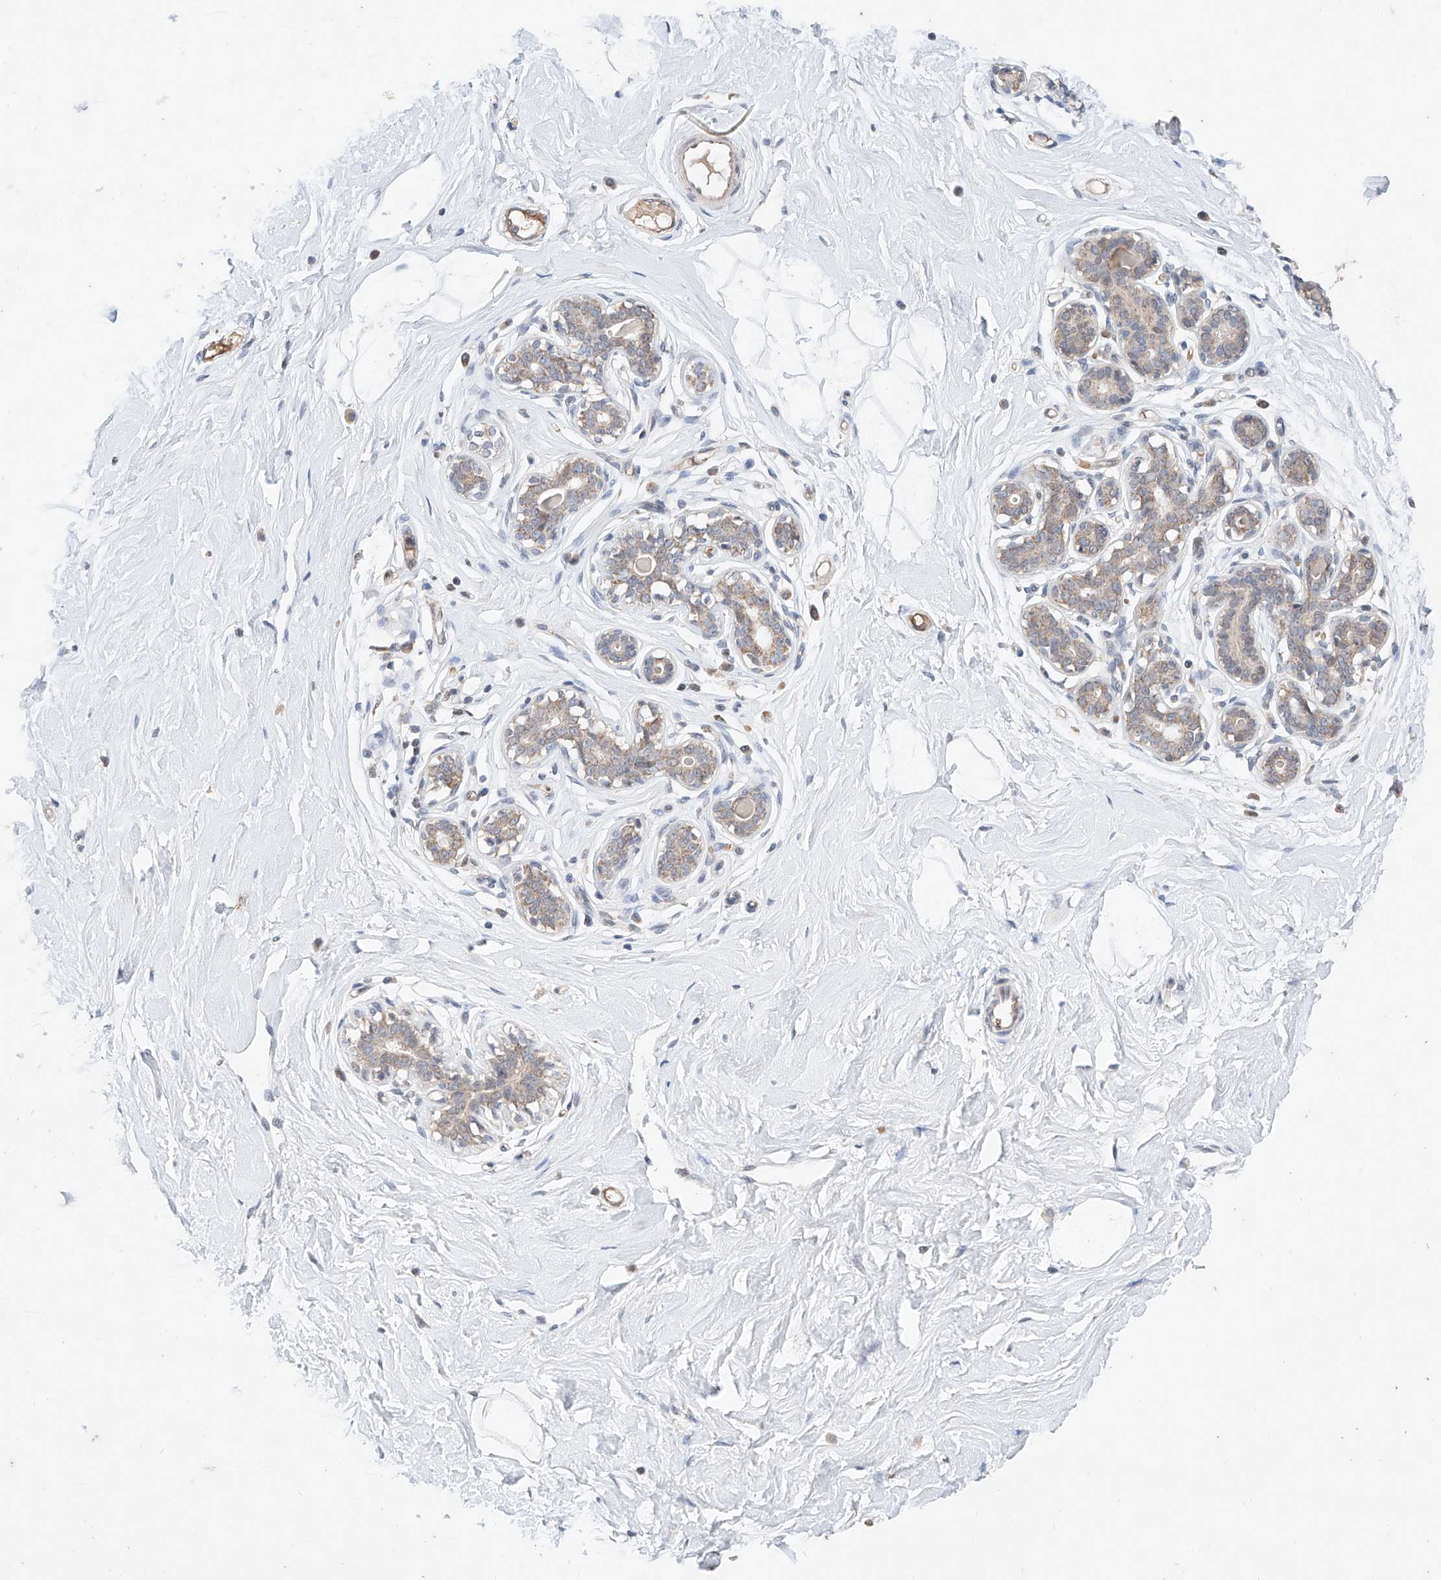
{"staining": {"intensity": "negative", "quantity": "none", "location": "none"}, "tissue": "breast", "cell_type": "Adipocytes", "image_type": "normal", "snomed": [{"axis": "morphology", "description": "Normal tissue, NOS"}, {"axis": "morphology", "description": "Adenoma, NOS"}, {"axis": "topography", "description": "Breast"}], "caption": "Immunohistochemistry histopathology image of normal breast: human breast stained with DAB (3,3'-diaminobenzidine) shows no significant protein staining in adipocytes.", "gene": "FASTK", "patient": {"sex": "female", "age": 23}}